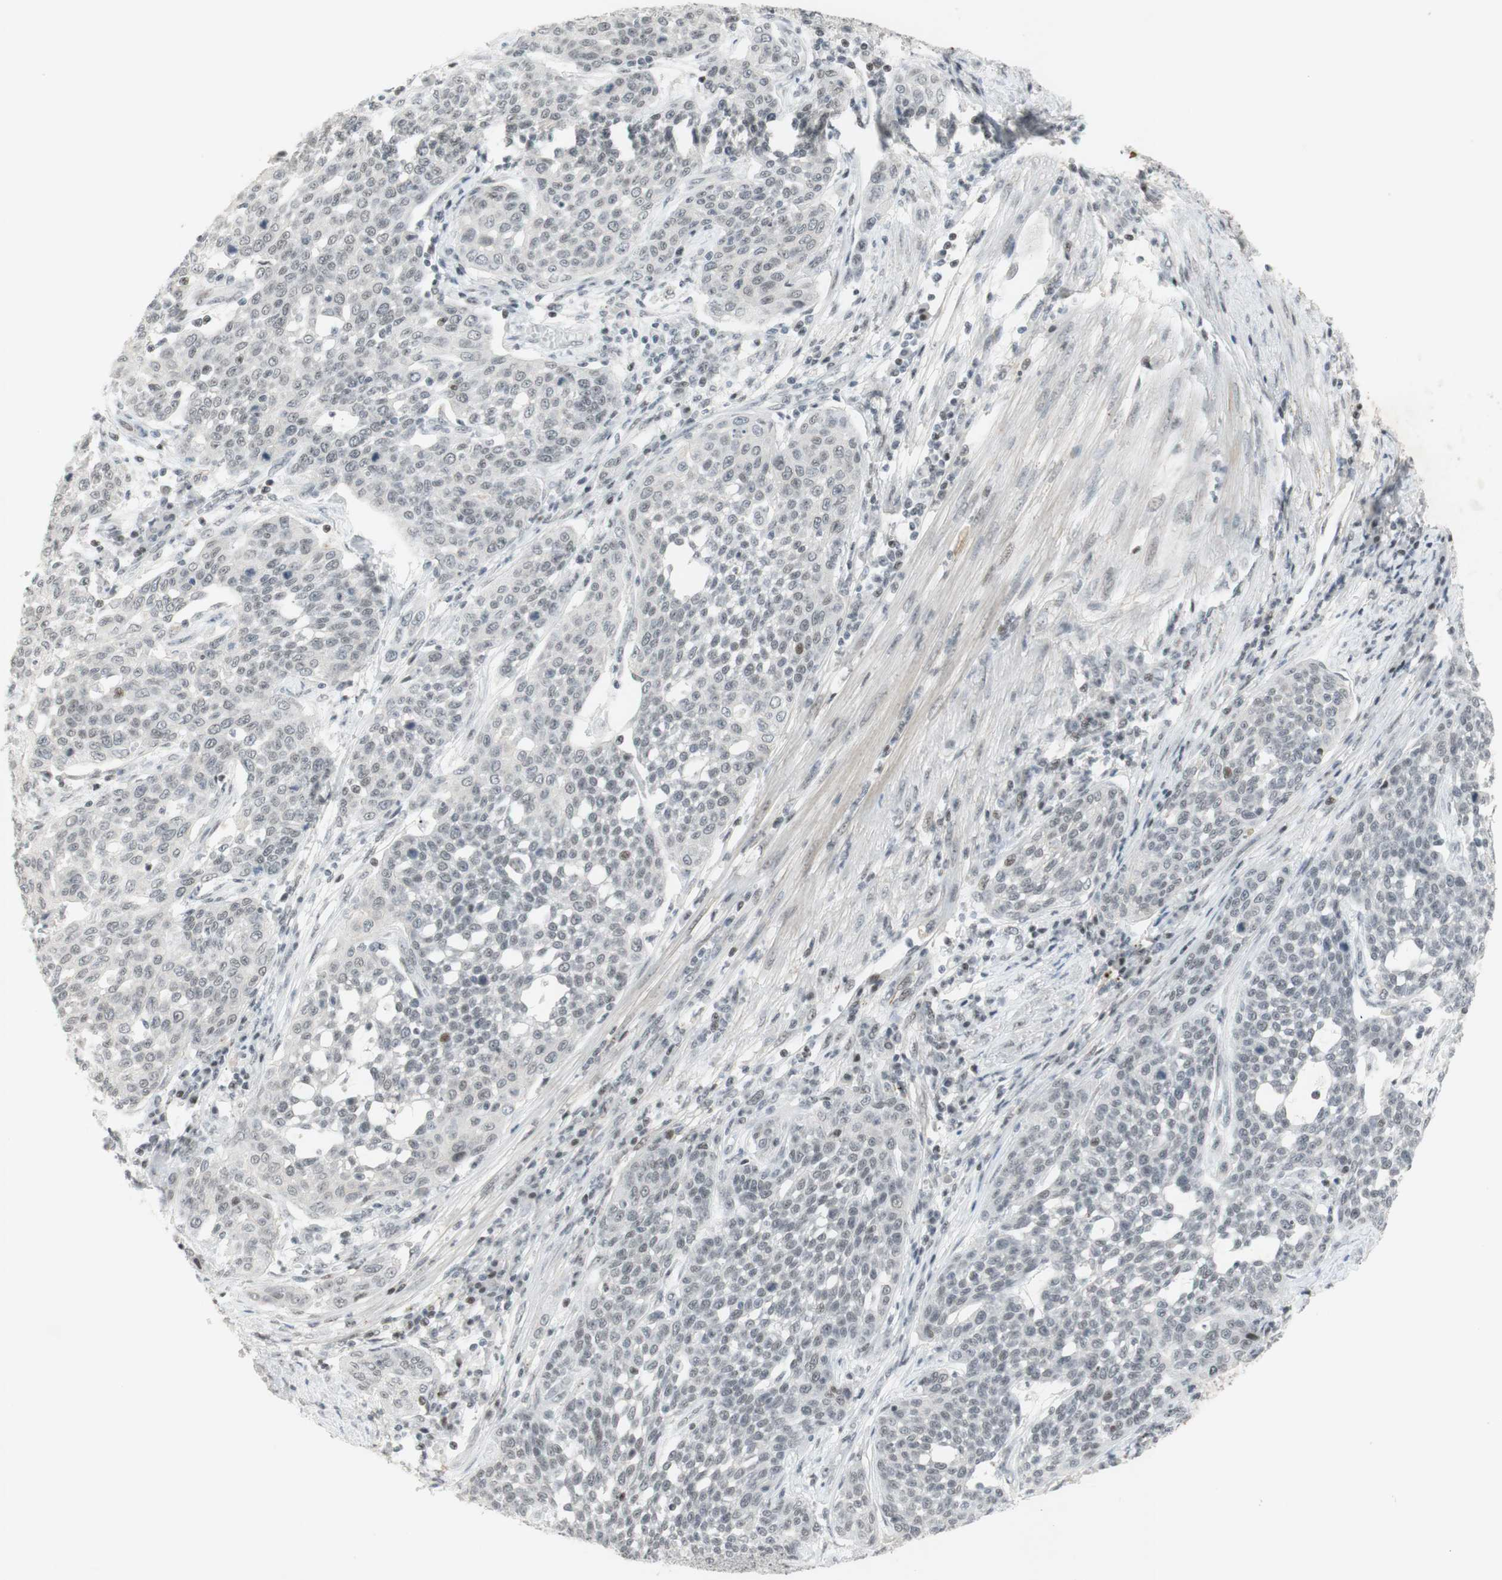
{"staining": {"intensity": "moderate", "quantity": "<25%", "location": "nuclear"}, "tissue": "cervical cancer", "cell_type": "Tumor cells", "image_type": "cancer", "snomed": [{"axis": "morphology", "description": "Squamous cell carcinoma, NOS"}, {"axis": "topography", "description": "Cervix"}], "caption": "A photomicrograph of human cervical cancer stained for a protein demonstrates moderate nuclear brown staining in tumor cells. (IHC, brightfield microscopy, high magnification).", "gene": "IRF1", "patient": {"sex": "female", "age": 34}}